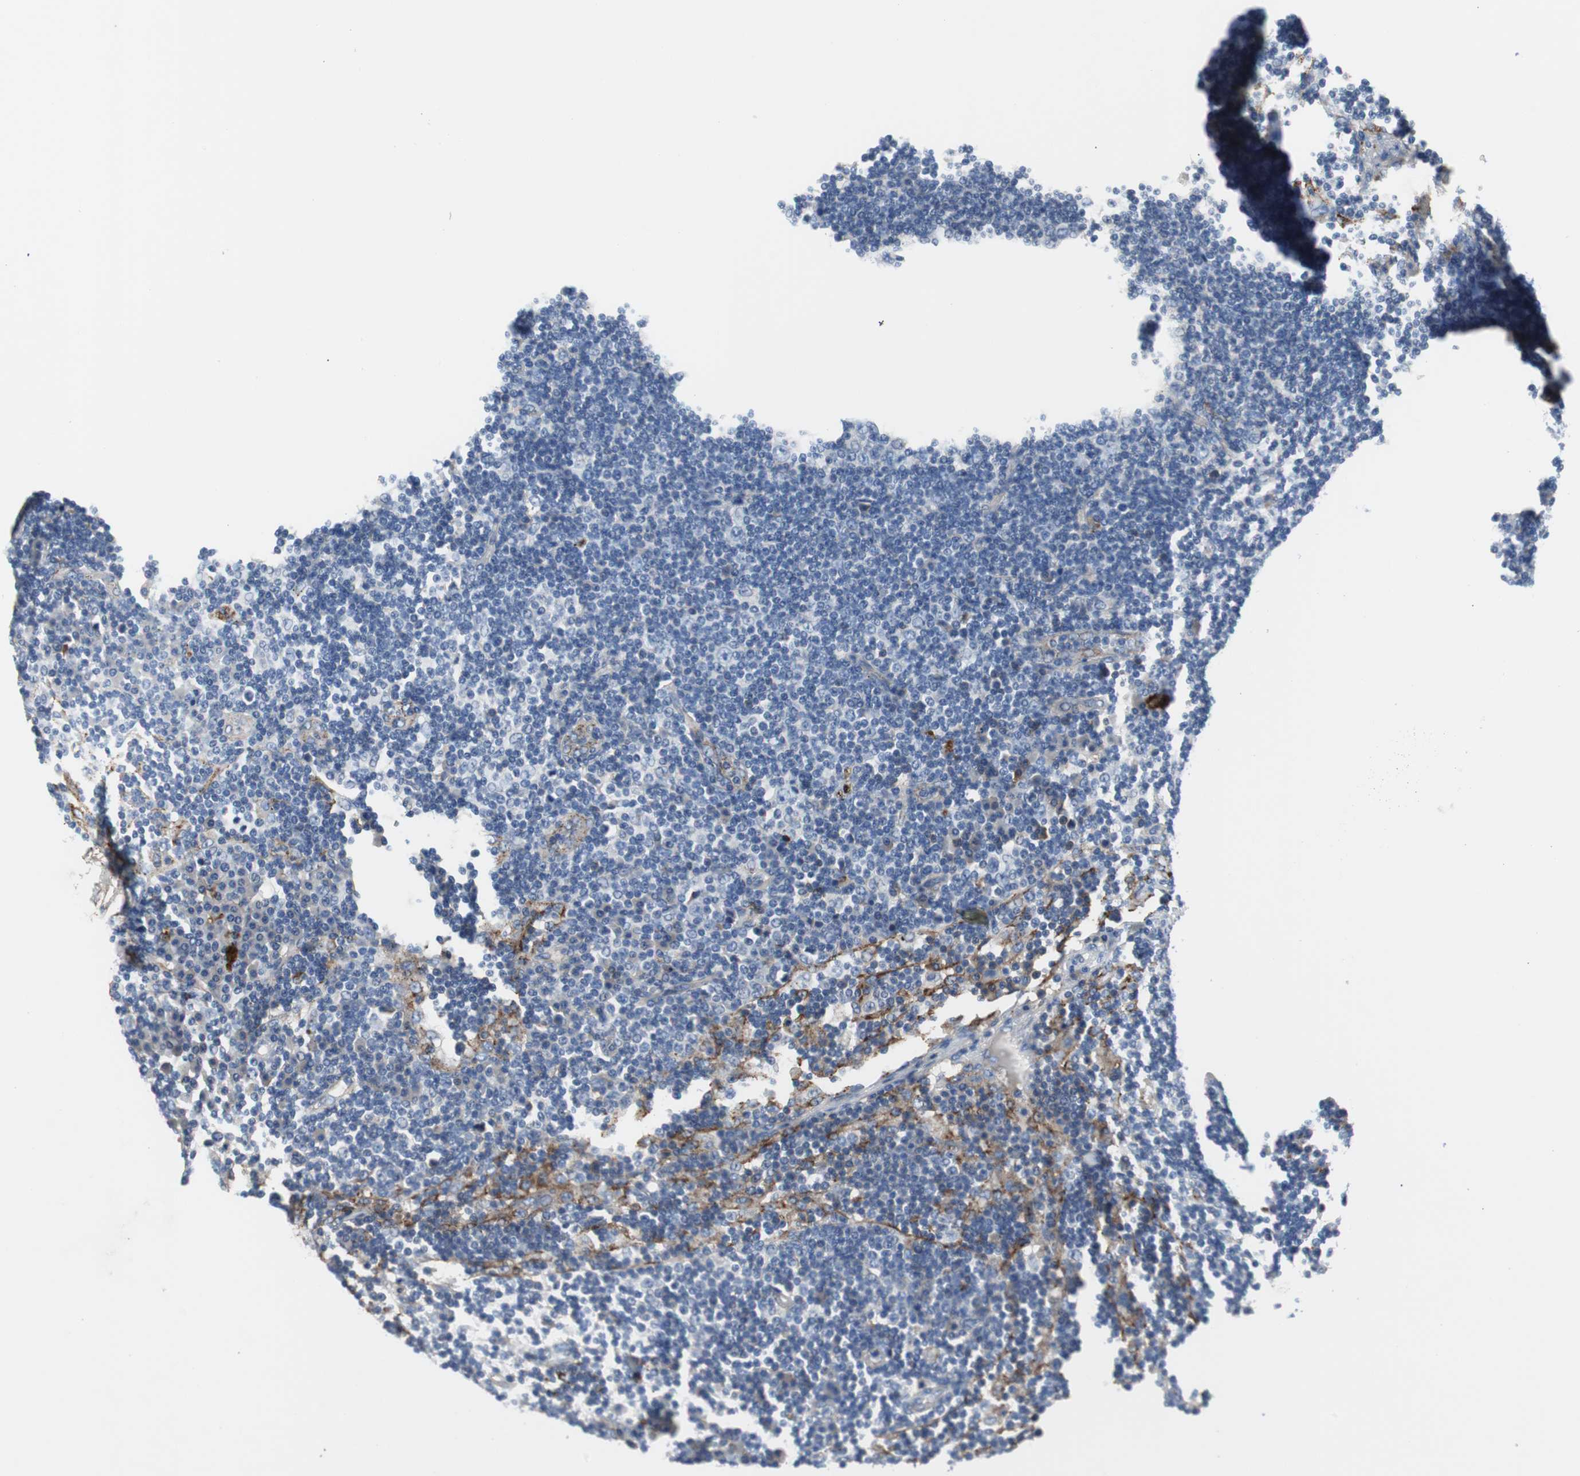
{"staining": {"intensity": "negative", "quantity": "none", "location": "none"}, "tissue": "lymph node", "cell_type": "Germinal center cells", "image_type": "normal", "snomed": [{"axis": "morphology", "description": "Normal tissue, NOS"}, {"axis": "morphology", "description": "Squamous cell carcinoma, metastatic, NOS"}, {"axis": "topography", "description": "Lymph node"}], "caption": "Unremarkable lymph node was stained to show a protein in brown. There is no significant positivity in germinal center cells. Nuclei are stained in blue.", "gene": "APCS", "patient": {"sex": "female", "age": 53}}